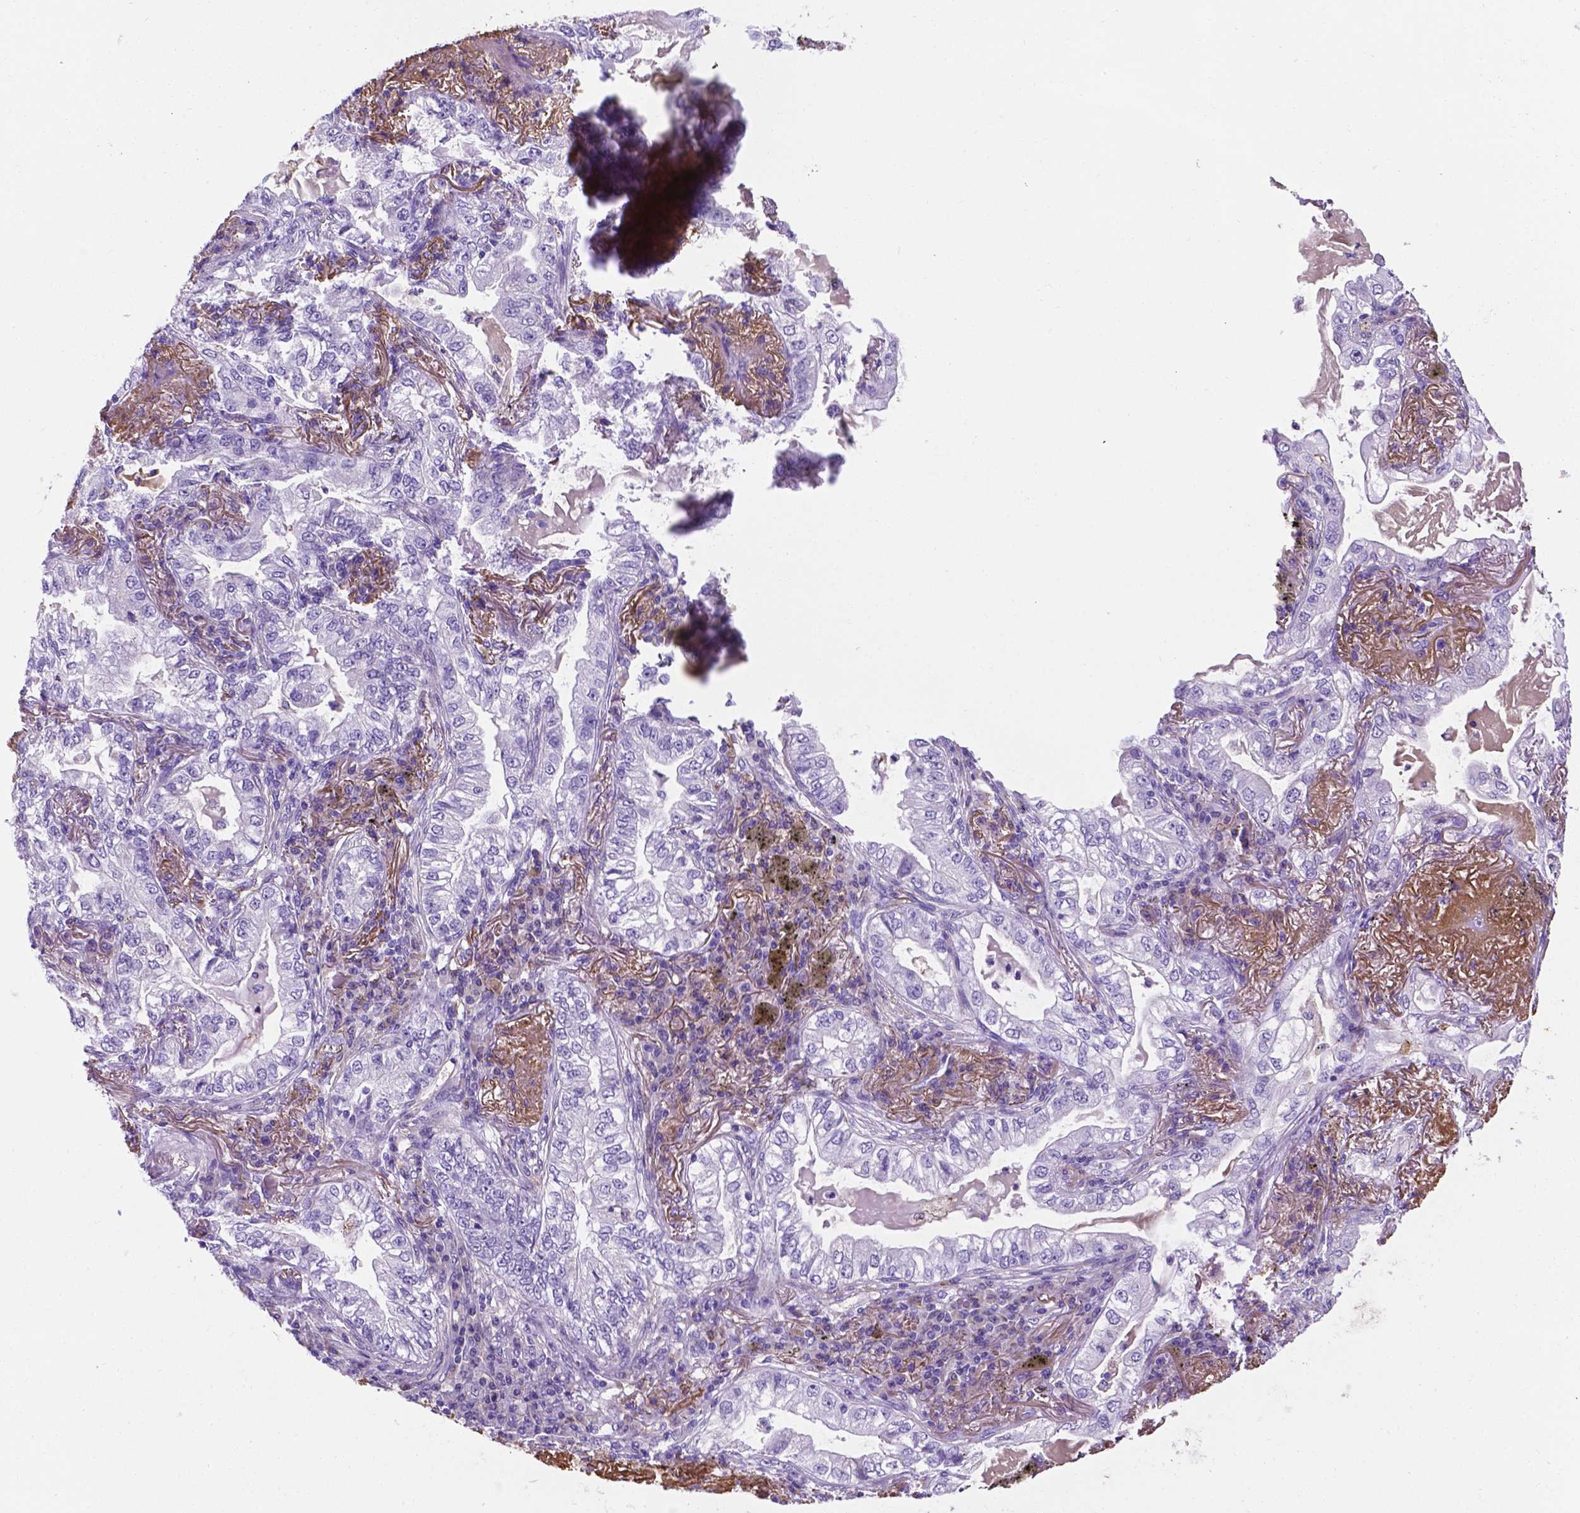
{"staining": {"intensity": "negative", "quantity": "none", "location": "none"}, "tissue": "lung cancer", "cell_type": "Tumor cells", "image_type": "cancer", "snomed": [{"axis": "morphology", "description": "Adenocarcinoma, NOS"}, {"axis": "topography", "description": "Lung"}], "caption": "Protein analysis of lung cancer (adenocarcinoma) exhibits no significant positivity in tumor cells.", "gene": "APOE", "patient": {"sex": "female", "age": 73}}